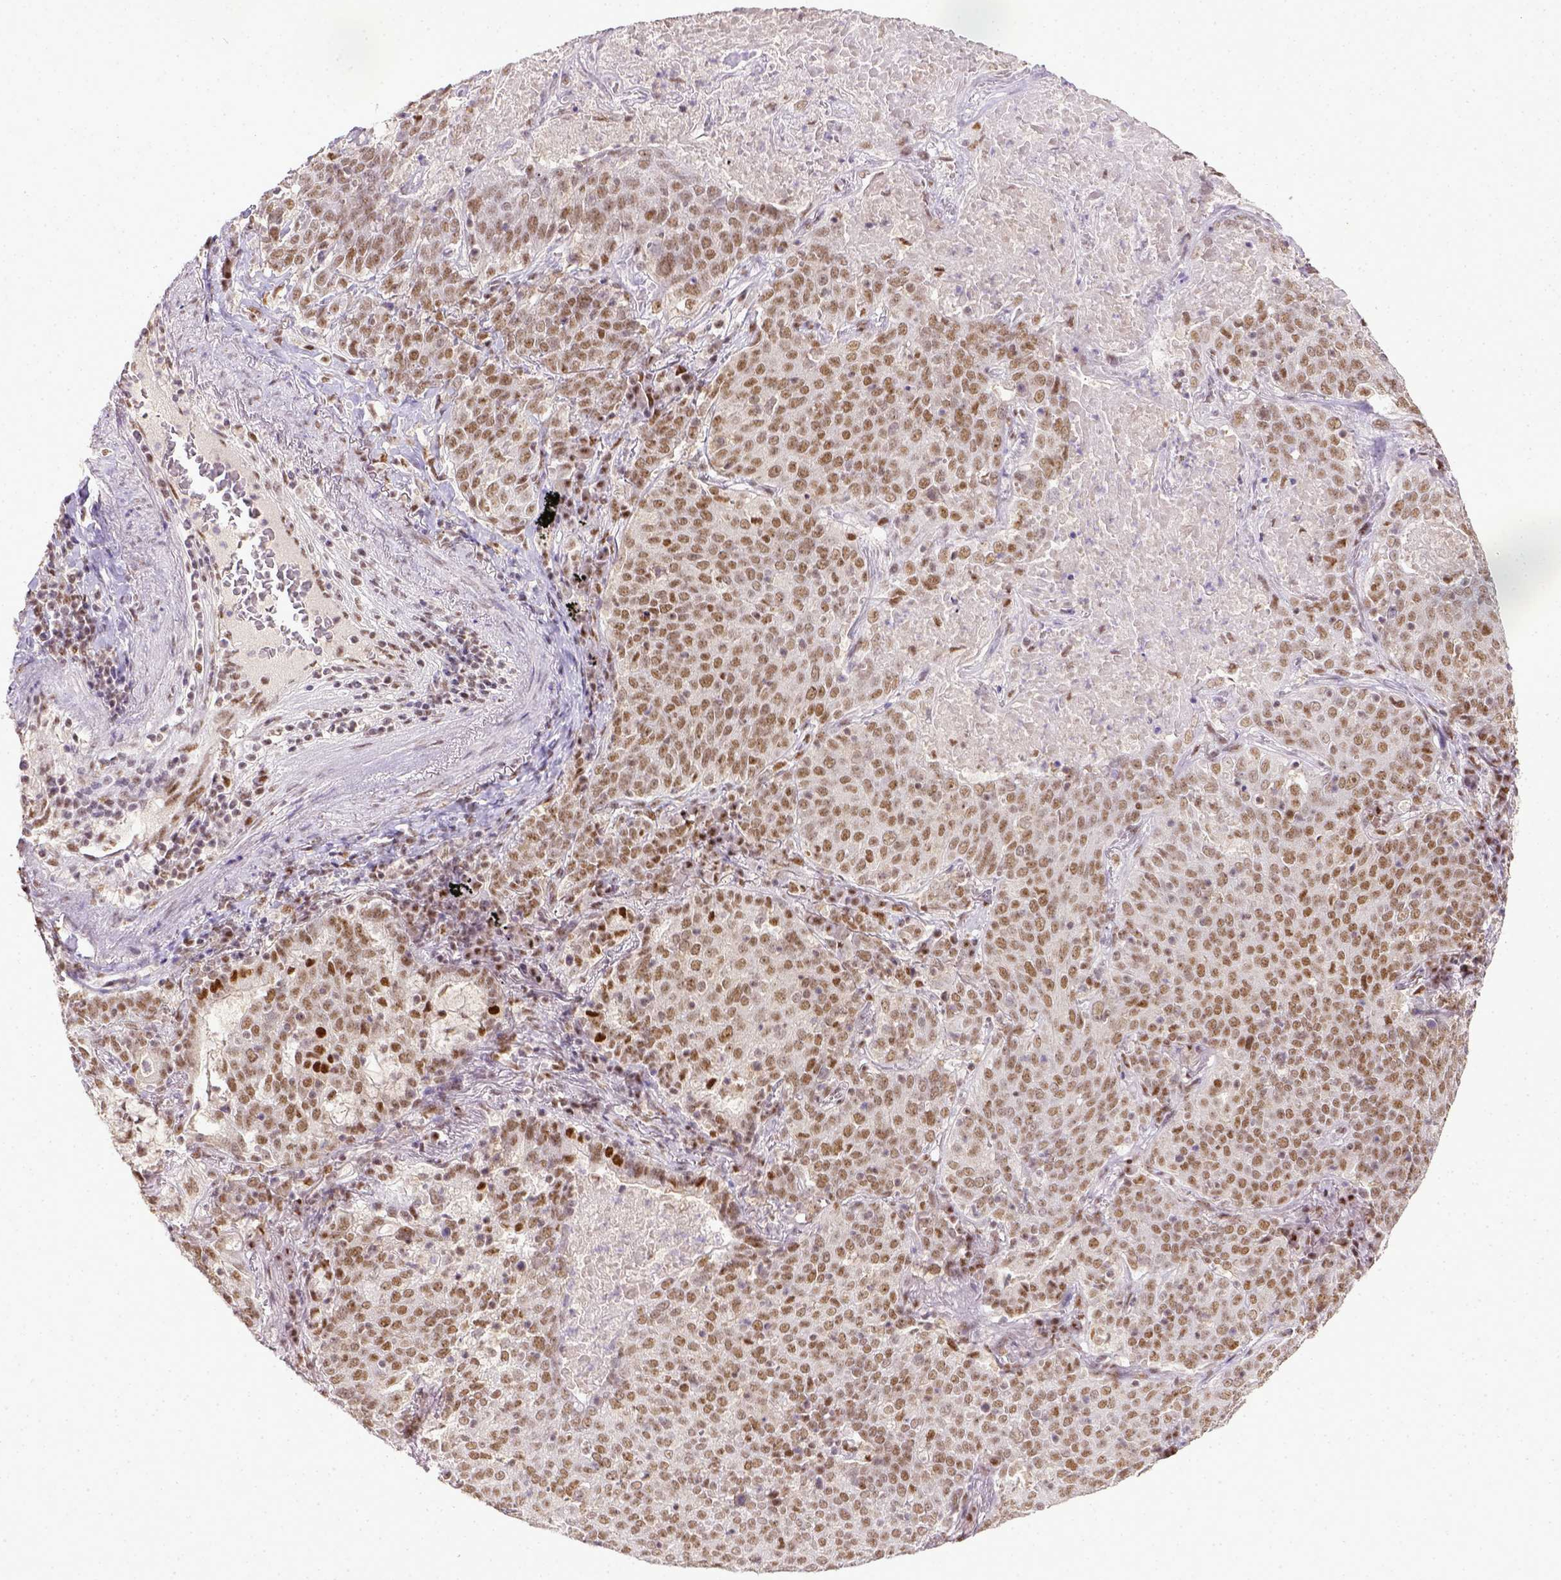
{"staining": {"intensity": "moderate", "quantity": ">75%", "location": "nuclear"}, "tissue": "lung cancer", "cell_type": "Tumor cells", "image_type": "cancer", "snomed": [{"axis": "morphology", "description": "Squamous cell carcinoma, NOS"}, {"axis": "topography", "description": "Lung"}], "caption": "Tumor cells show moderate nuclear positivity in approximately >75% of cells in lung cancer (squamous cell carcinoma).", "gene": "ERCC1", "patient": {"sex": "male", "age": 82}}